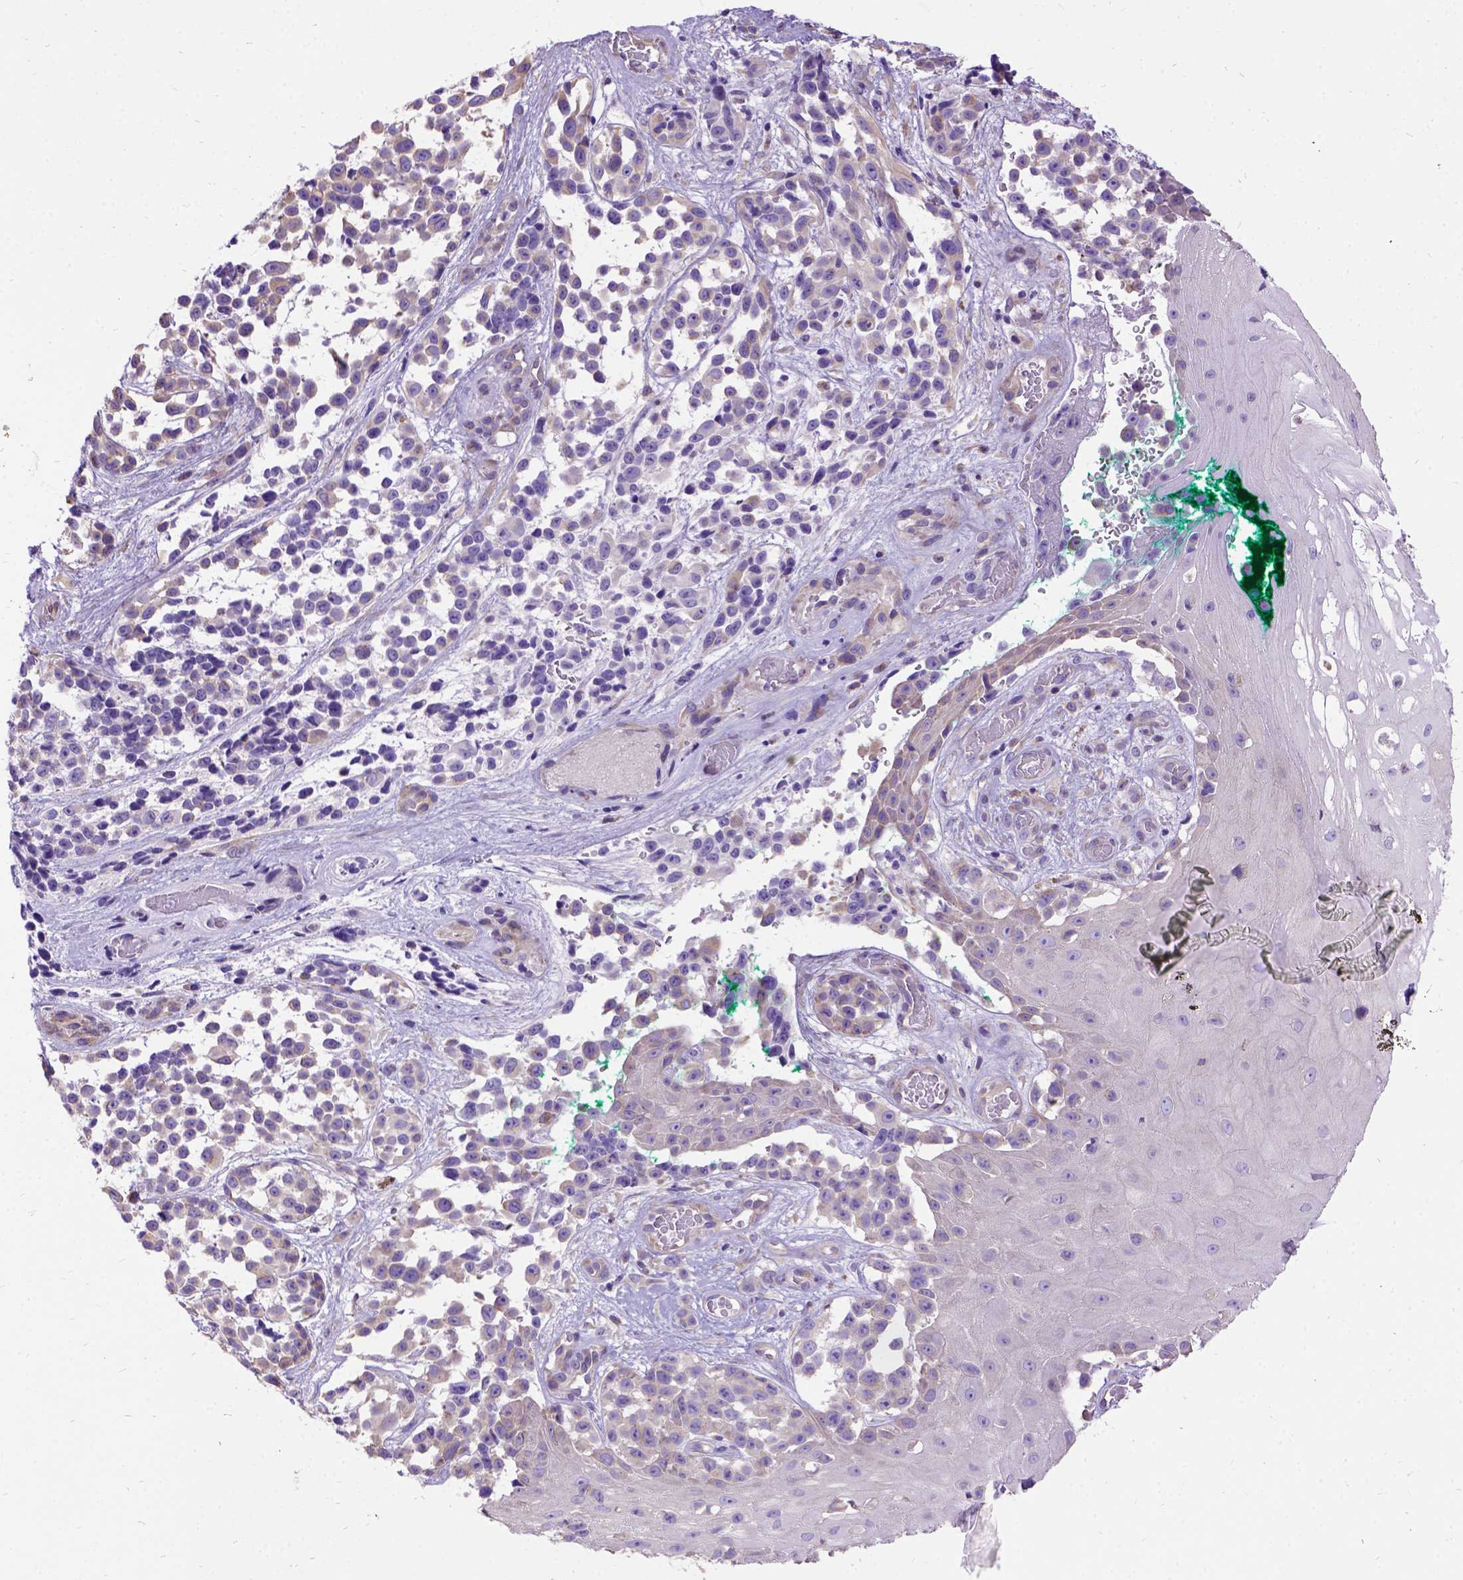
{"staining": {"intensity": "weak", "quantity": "25%-75%", "location": "cytoplasmic/membranous"}, "tissue": "melanoma", "cell_type": "Tumor cells", "image_type": "cancer", "snomed": [{"axis": "morphology", "description": "Malignant melanoma, NOS"}, {"axis": "topography", "description": "Skin"}], "caption": "Malignant melanoma stained with a brown dye reveals weak cytoplasmic/membranous positive positivity in about 25%-75% of tumor cells.", "gene": "CFAP54", "patient": {"sex": "female", "age": 88}}